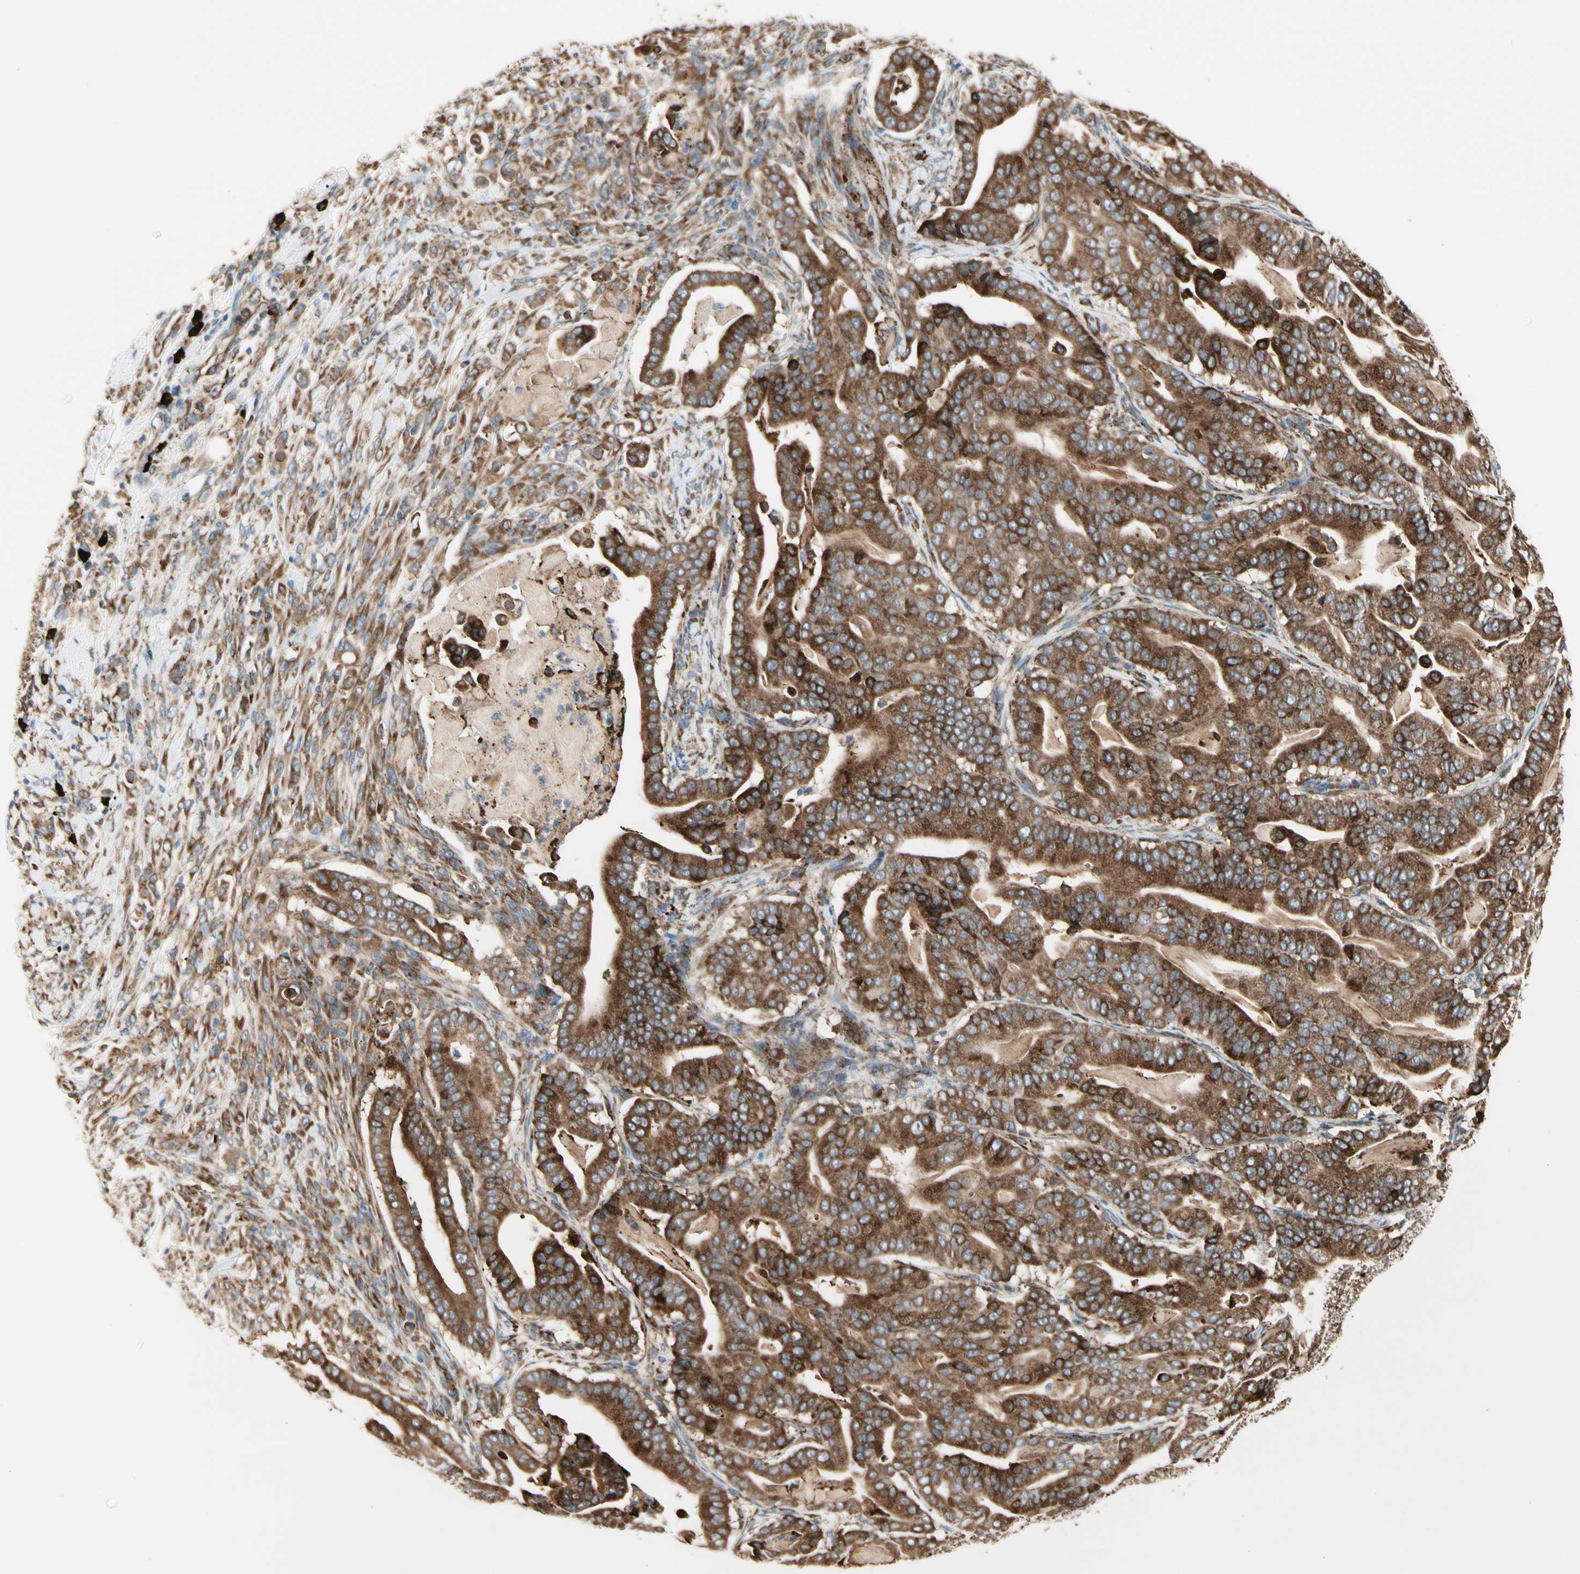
{"staining": {"intensity": "strong", "quantity": ">75%", "location": "cytoplasmic/membranous"}, "tissue": "pancreatic cancer", "cell_type": "Tumor cells", "image_type": "cancer", "snomed": [{"axis": "morphology", "description": "Adenocarcinoma, NOS"}, {"axis": "topography", "description": "Pancreas"}], "caption": "Immunohistochemical staining of pancreatic cancer (adenocarcinoma) shows high levels of strong cytoplasmic/membranous protein positivity in approximately >75% of tumor cells.", "gene": "HSP90B1", "patient": {"sex": "male", "age": 63}}